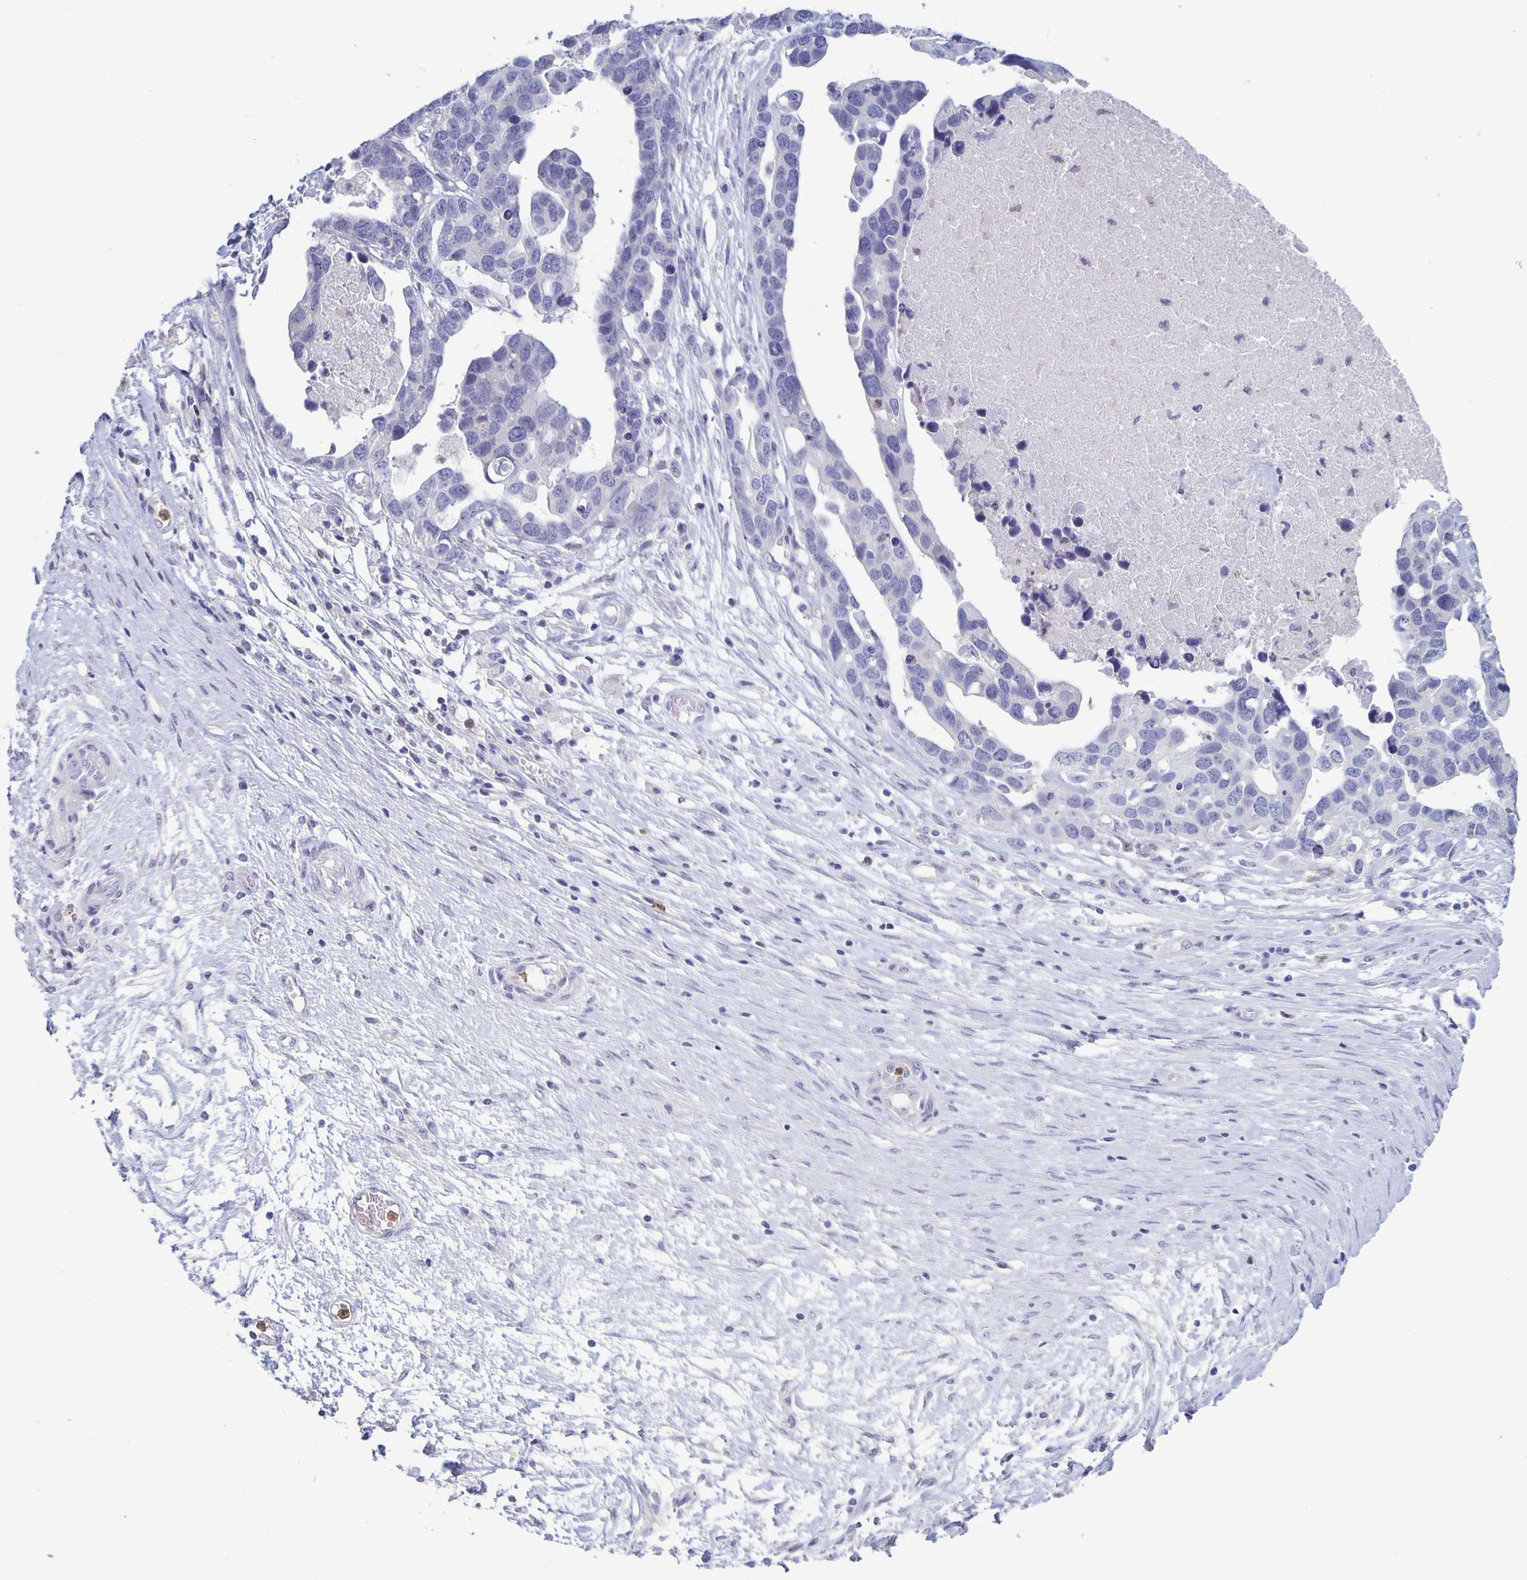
{"staining": {"intensity": "negative", "quantity": "none", "location": "none"}, "tissue": "ovarian cancer", "cell_type": "Tumor cells", "image_type": "cancer", "snomed": [{"axis": "morphology", "description": "Cystadenocarcinoma, serous, NOS"}, {"axis": "topography", "description": "Ovary"}], "caption": "Immunohistochemical staining of ovarian cancer exhibits no significant positivity in tumor cells.", "gene": "PLCB3", "patient": {"sex": "female", "age": 54}}